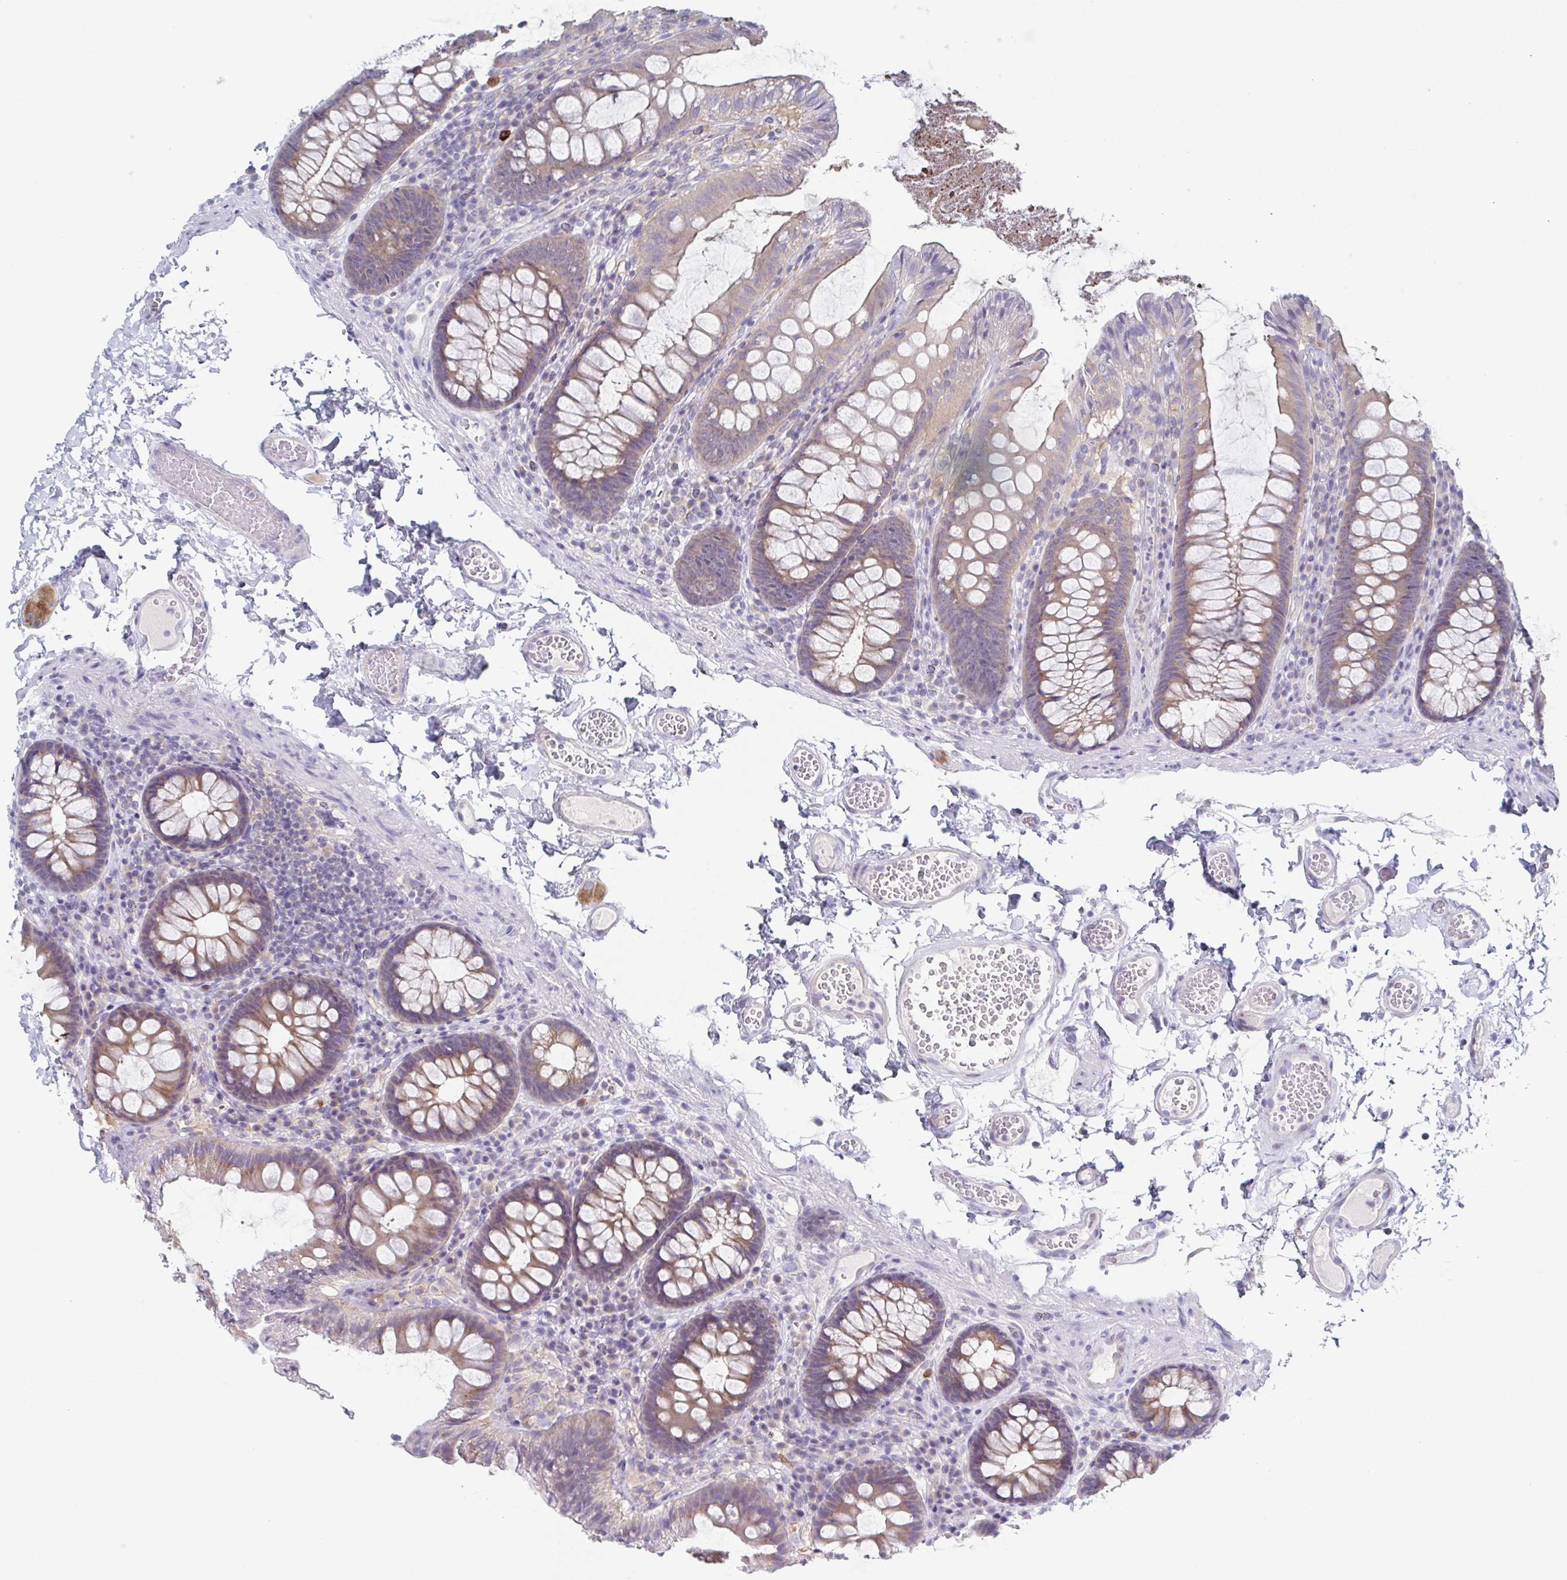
{"staining": {"intensity": "negative", "quantity": "none", "location": "none"}, "tissue": "colon", "cell_type": "Endothelial cells", "image_type": "normal", "snomed": [{"axis": "morphology", "description": "Normal tissue, NOS"}, {"axis": "topography", "description": "Colon"}, {"axis": "topography", "description": "Peripheral nerve tissue"}], "caption": "High power microscopy histopathology image of an IHC micrograph of benign colon, revealing no significant expression in endothelial cells. Nuclei are stained in blue.", "gene": "HTR2A", "patient": {"sex": "male", "age": 84}}